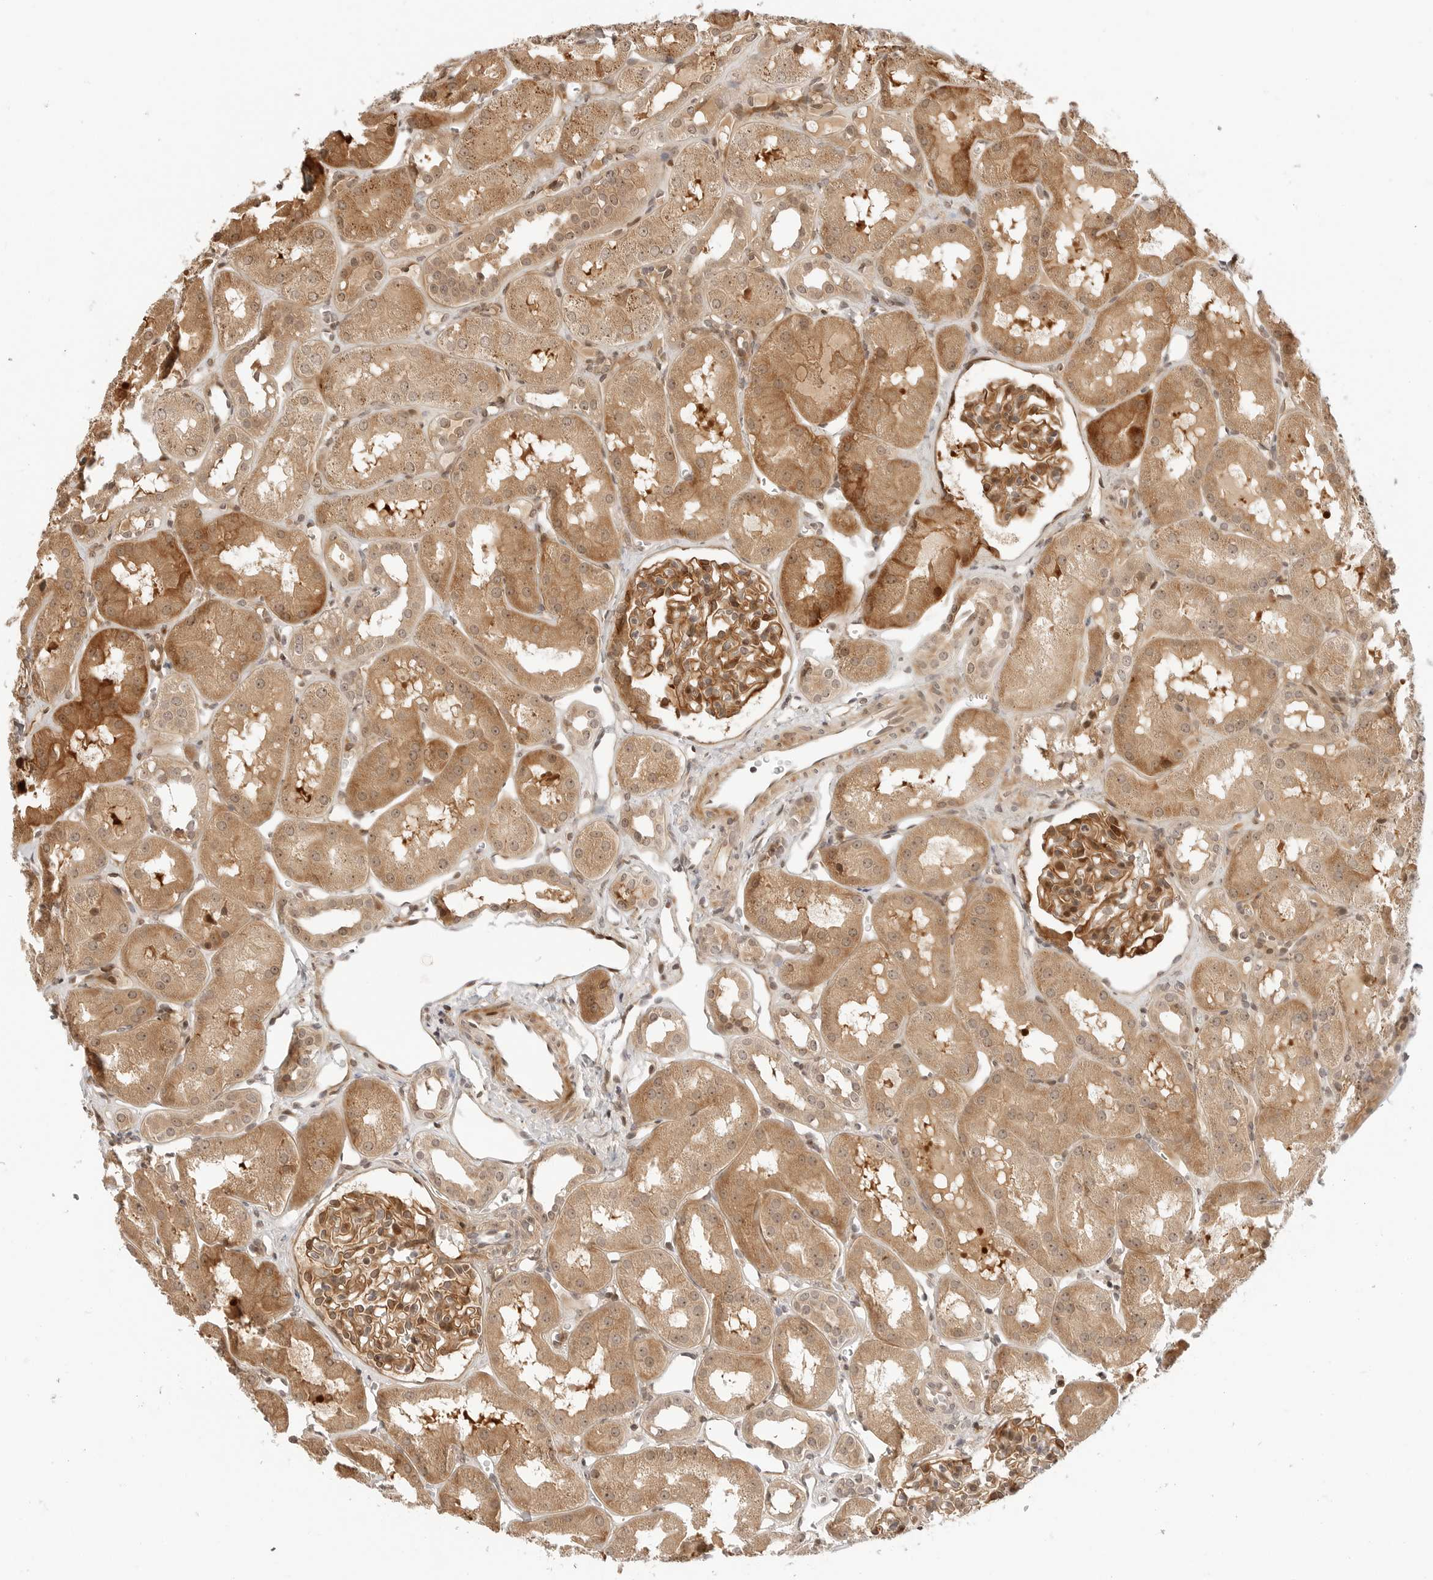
{"staining": {"intensity": "moderate", "quantity": ">75%", "location": "cytoplasmic/membranous,nuclear"}, "tissue": "kidney", "cell_type": "Cells in glomeruli", "image_type": "normal", "snomed": [{"axis": "morphology", "description": "Normal tissue, NOS"}, {"axis": "topography", "description": "Kidney"}], "caption": "Cells in glomeruli show medium levels of moderate cytoplasmic/membranous,nuclear expression in approximately >75% of cells in normal human kidney. Ihc stains the protein of interest in brown and the nuclei are stained blue.", "gene": "GEM", "patient": {"sex": "male", "age": 16}}